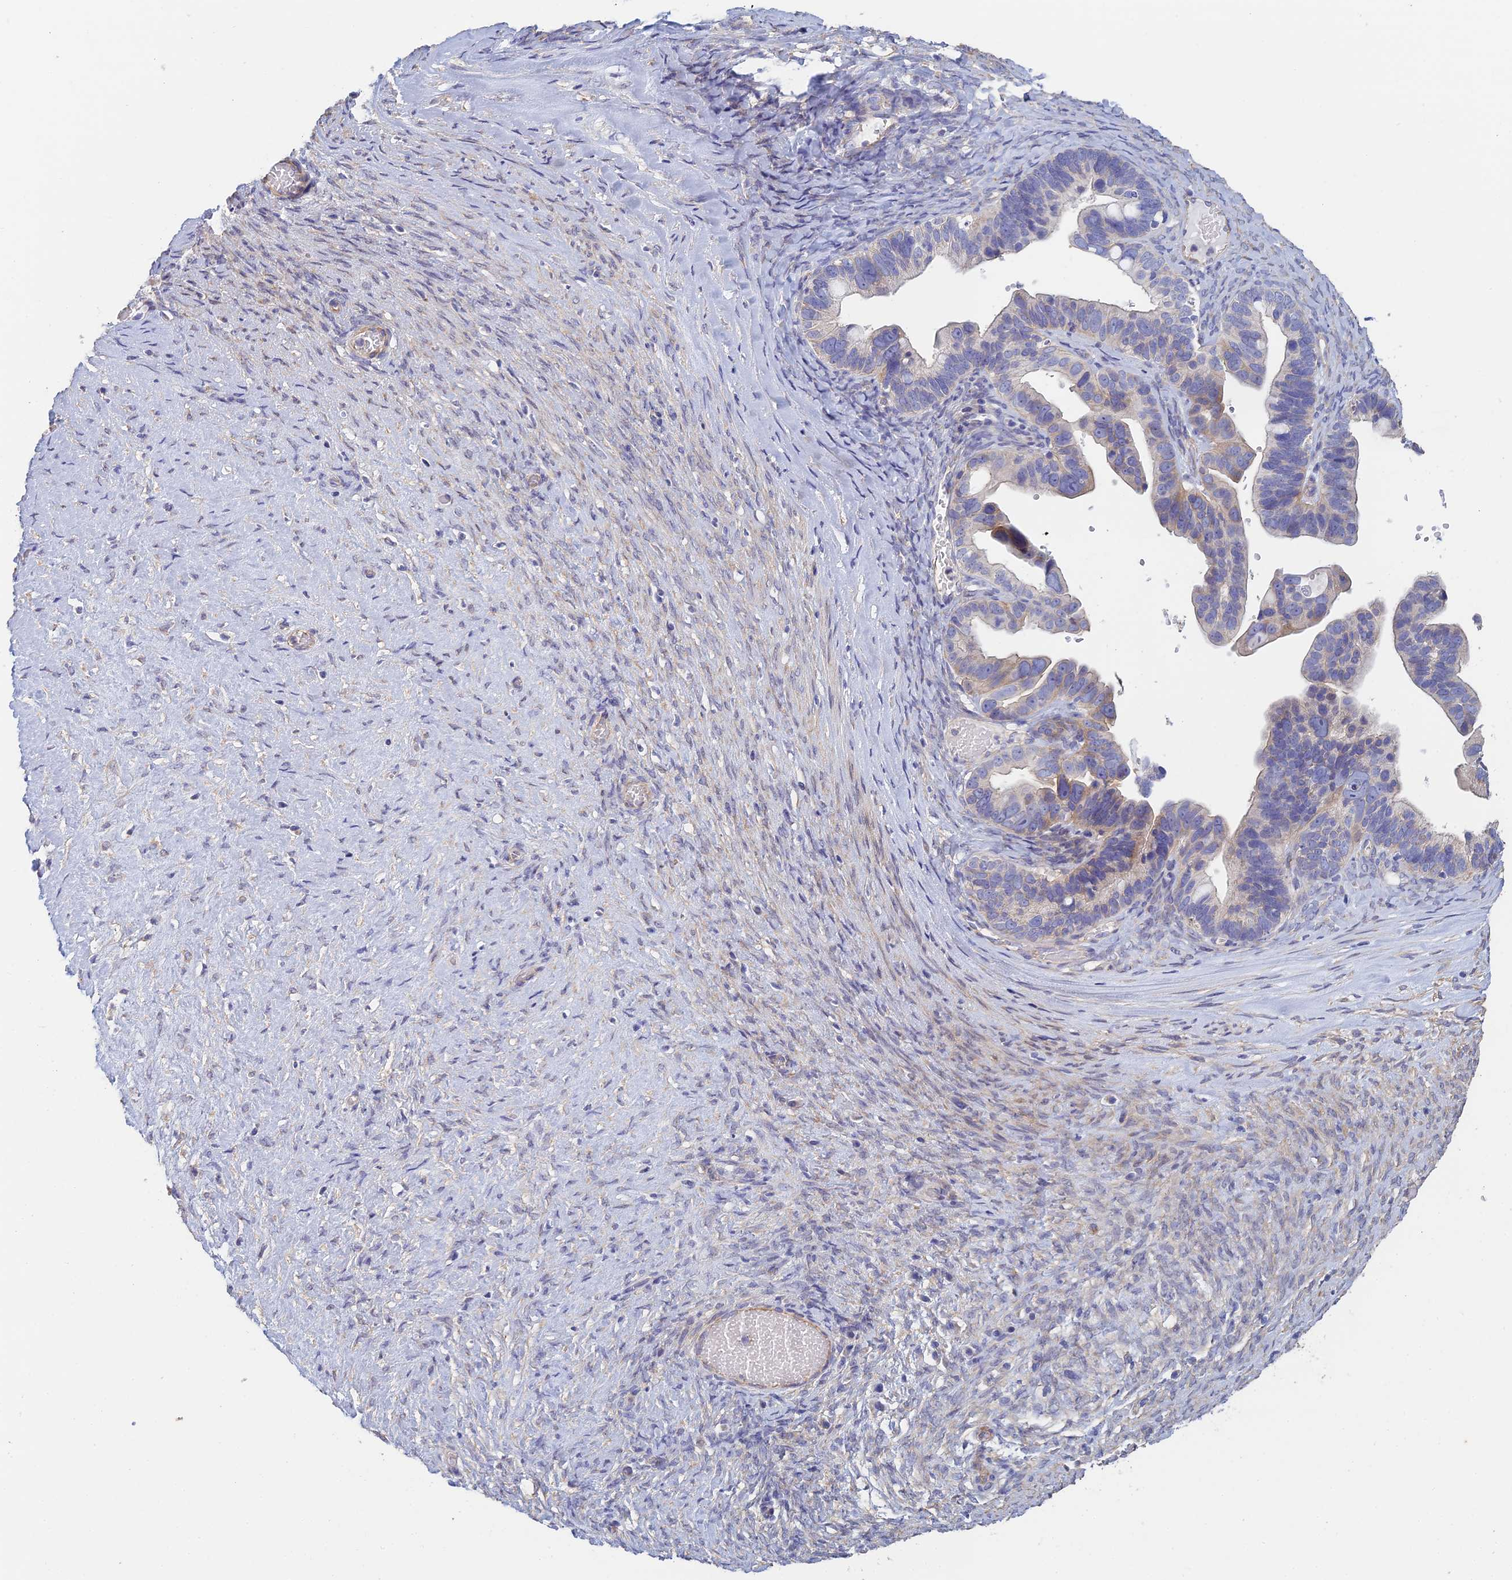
{"staining": {"intensity": "weak", "quantity": "<25%", "location": "cytoplasmic/membranous"}, "tissue": "ovarian cancer", "cell_type": "Tumor cells", "image_type": "cancer", "snomed": [{"axis": "morphology", "description": "Cystadenocarcinoma, serous, NOS"}, {"axis": "topography", "description": "Ovary"}], "caption": "Serous cystadenocarcinoma (ovarian) was stained to show a protein in brown. There is no significant positivity in tumor cells.", "gene": "PCDHA5", "patient": {"sex": "female", "age": 56}}